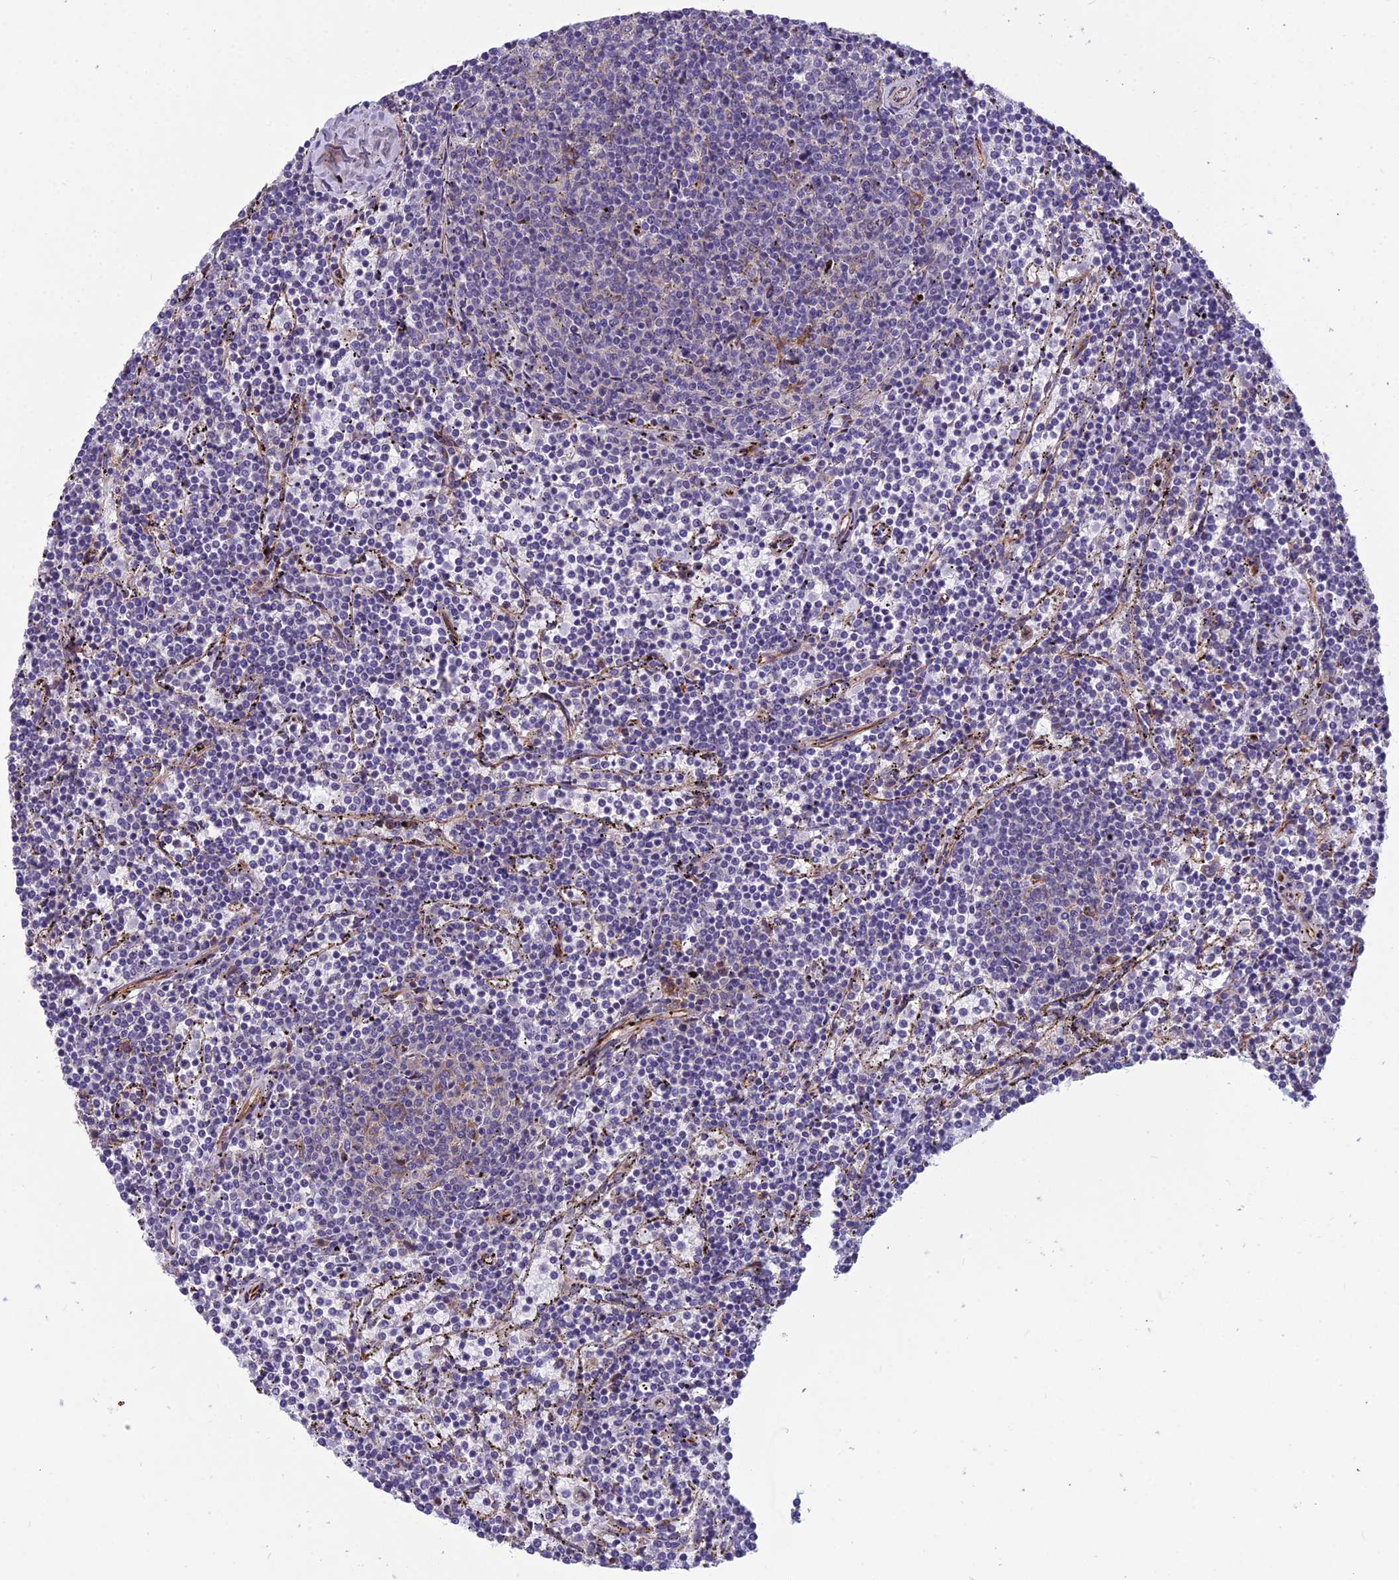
{"staining": {"intensity": "negative", "quantity": "none", "location": "none"}, "tissue": "lymphoma", "cell_type": "Tumor cells", "image_type": "cancer", "snomed": [{"axis": "morphology", "description": "Malignant lymphoma, non-Hodgkin's type, Low grade"}, {"axis": "topography", "description": "Spleen"}], "caption": "Photomicrograph shows no significant protein staining in tumor cells of lymphoma. (DAB (3,3'-diaminobenzidine) immunohistochemistry (IHC) with hematoxylin counter stain).", "gene": "SPDL1", "patient": {"sex": "female", "age": 50}}